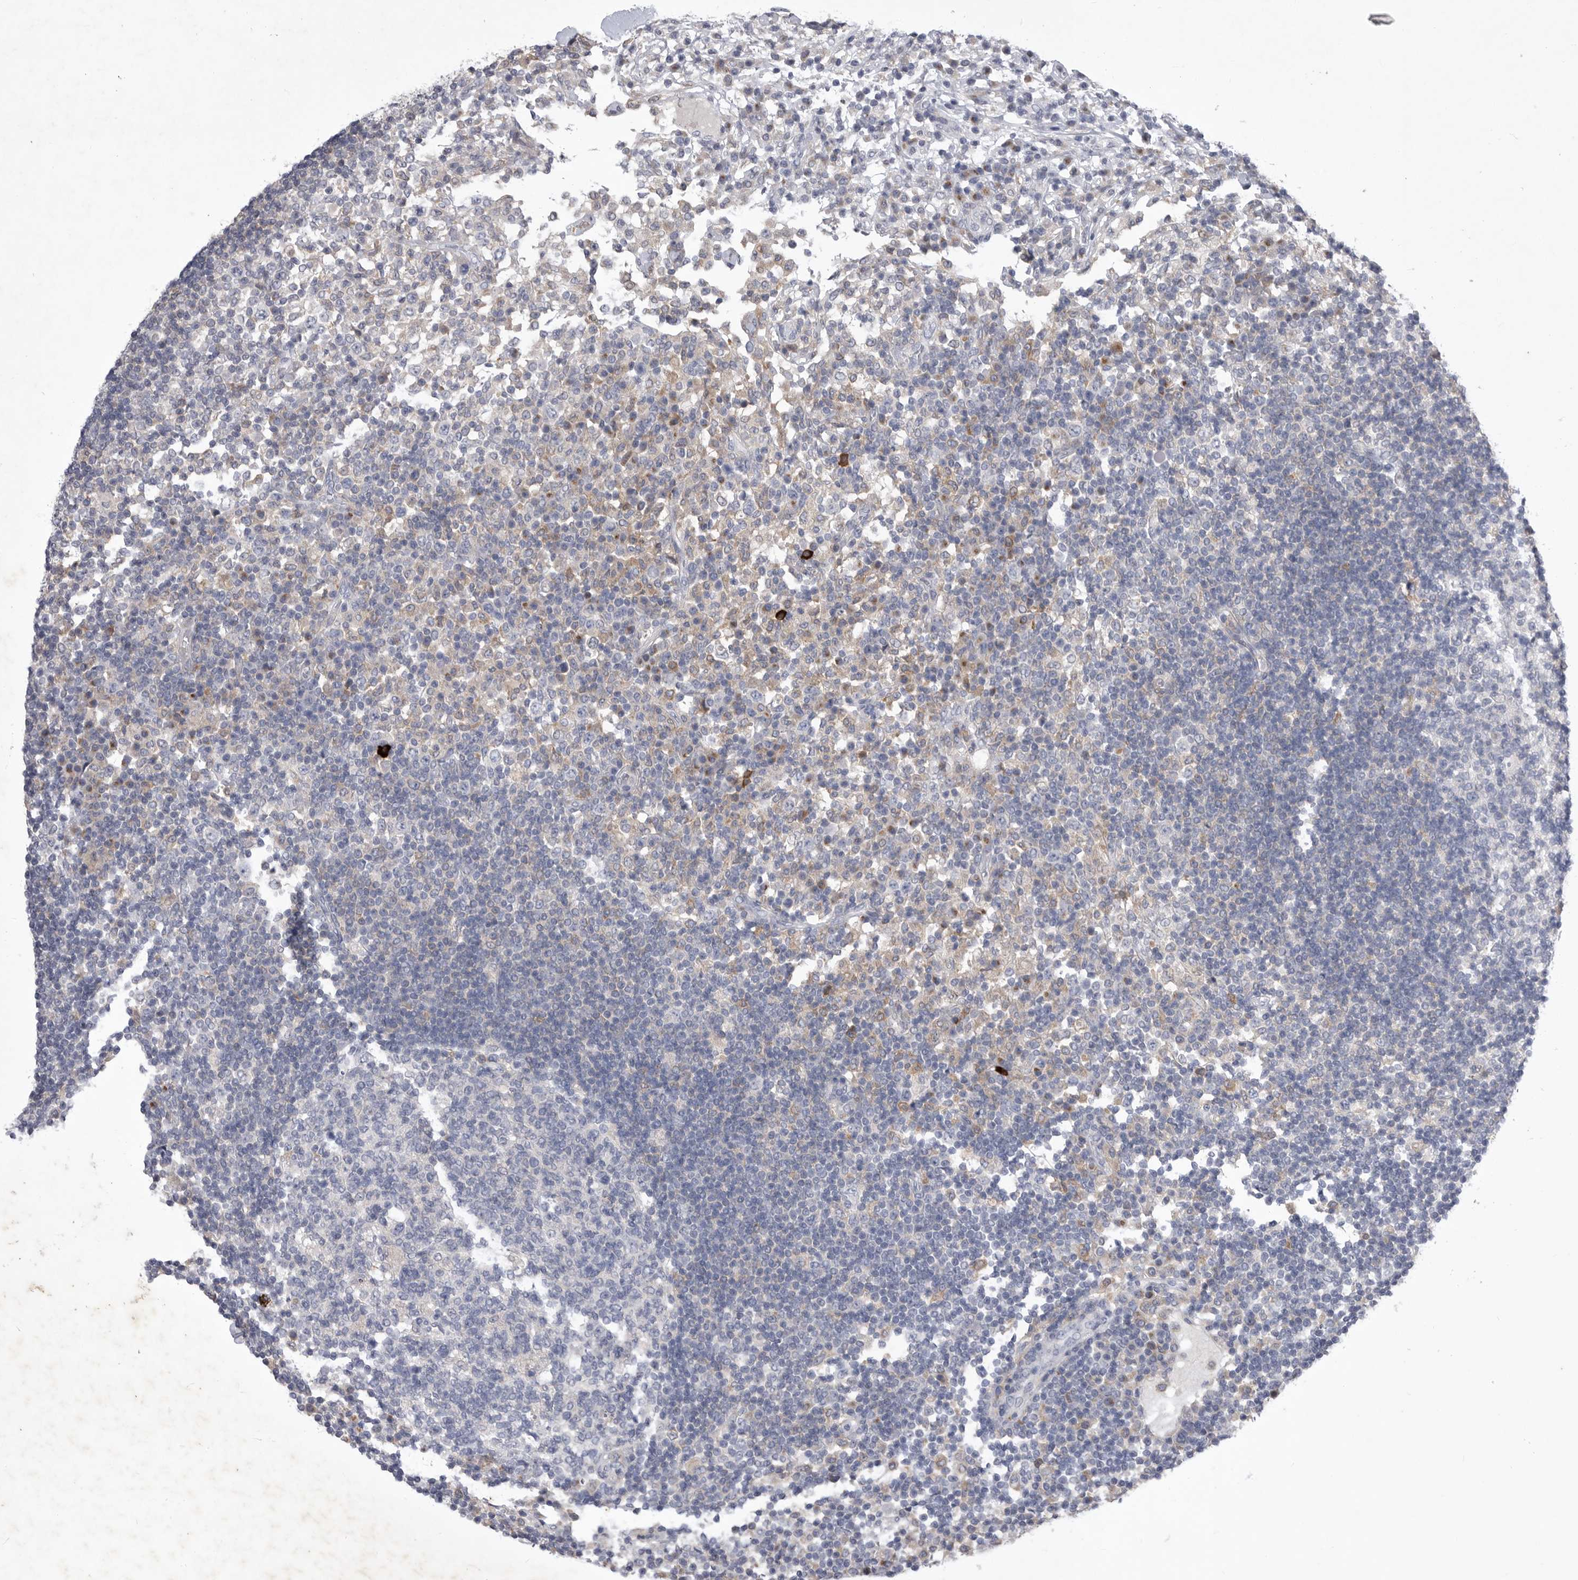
{"staining": {"intensity": "negative", "quantity": "none", "location": "none"}, "tissue": "lymph node", "cell_type": "Germinal center cells", "image_type": "normal", "snomed": [{"axis": "morphology", "description": "Normal tissue, NOS"}, {"axis": "topography", "description": "Lymph node"}], "caption": "DAB immunohistochemical staining of normal human lymph node exhibits no significant expression in germinal center cells. (Stains: DAB (3,3'-diaminobenzidine) immunohistochemistry (IHC) with hematoxylin counter stain, Microscopy: brightfield microscopy at high magnification).", "gene": "SIGLEC10", "patient": {"sex": "female", "age": 53}}